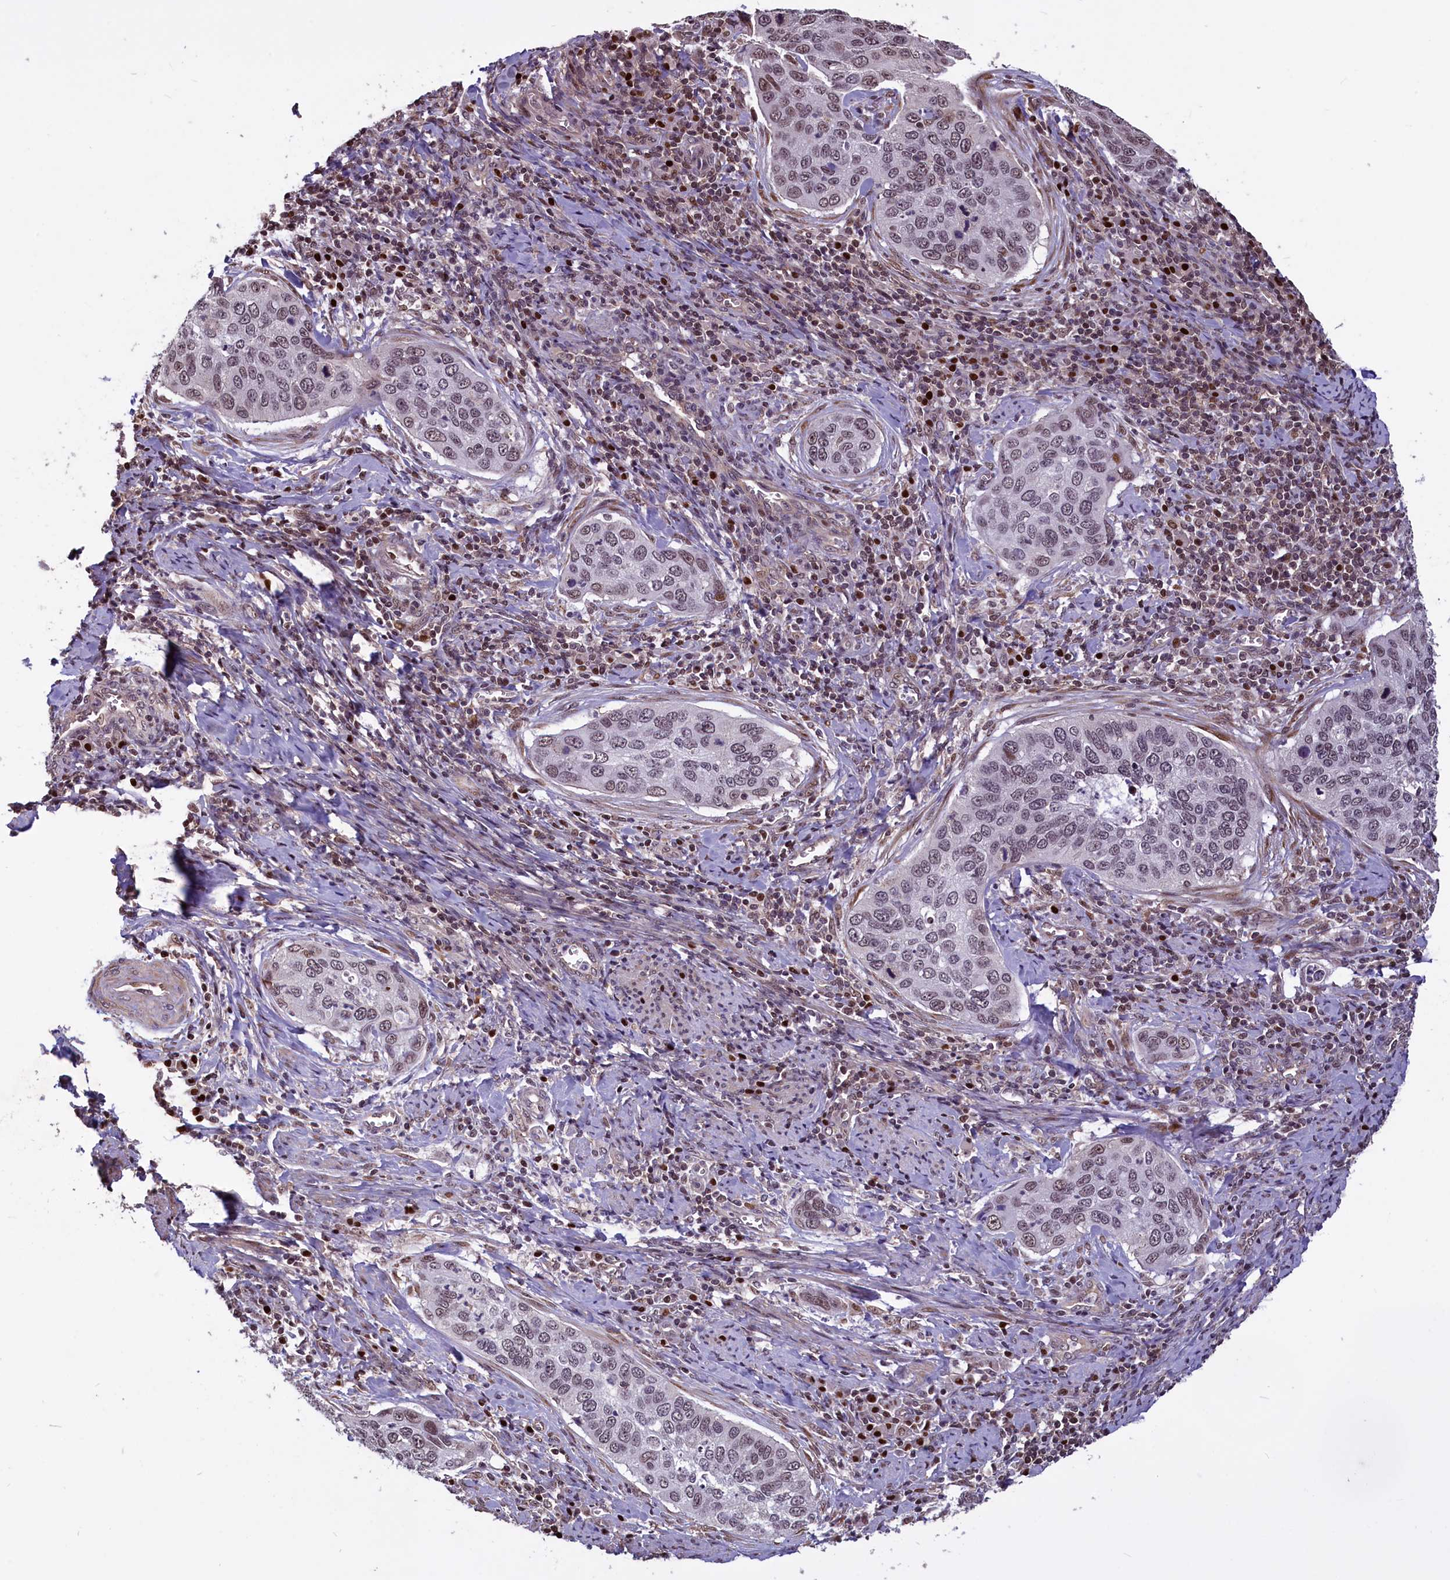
{"staining": {"intensity": "weak", "quantity": "25%-75%", "location": "nuclear"}, "tissue": "cervical cancer", "cell_type": "Tumor cells", "image_type": "cancer", "snomed": [{"axis": "morphology", "description": "Squamous cell carcinoma, NOS"}, {"axis": "topography", "description": "Cervix"}], "caption": "Protein expression analysis of cervical cancer (squamous cell carcinoma) displays weak nuclear staining in about 25%-75% of tumor cells.", "gene": "SHFL", "patient": {"sex": "female", "age": 53}}